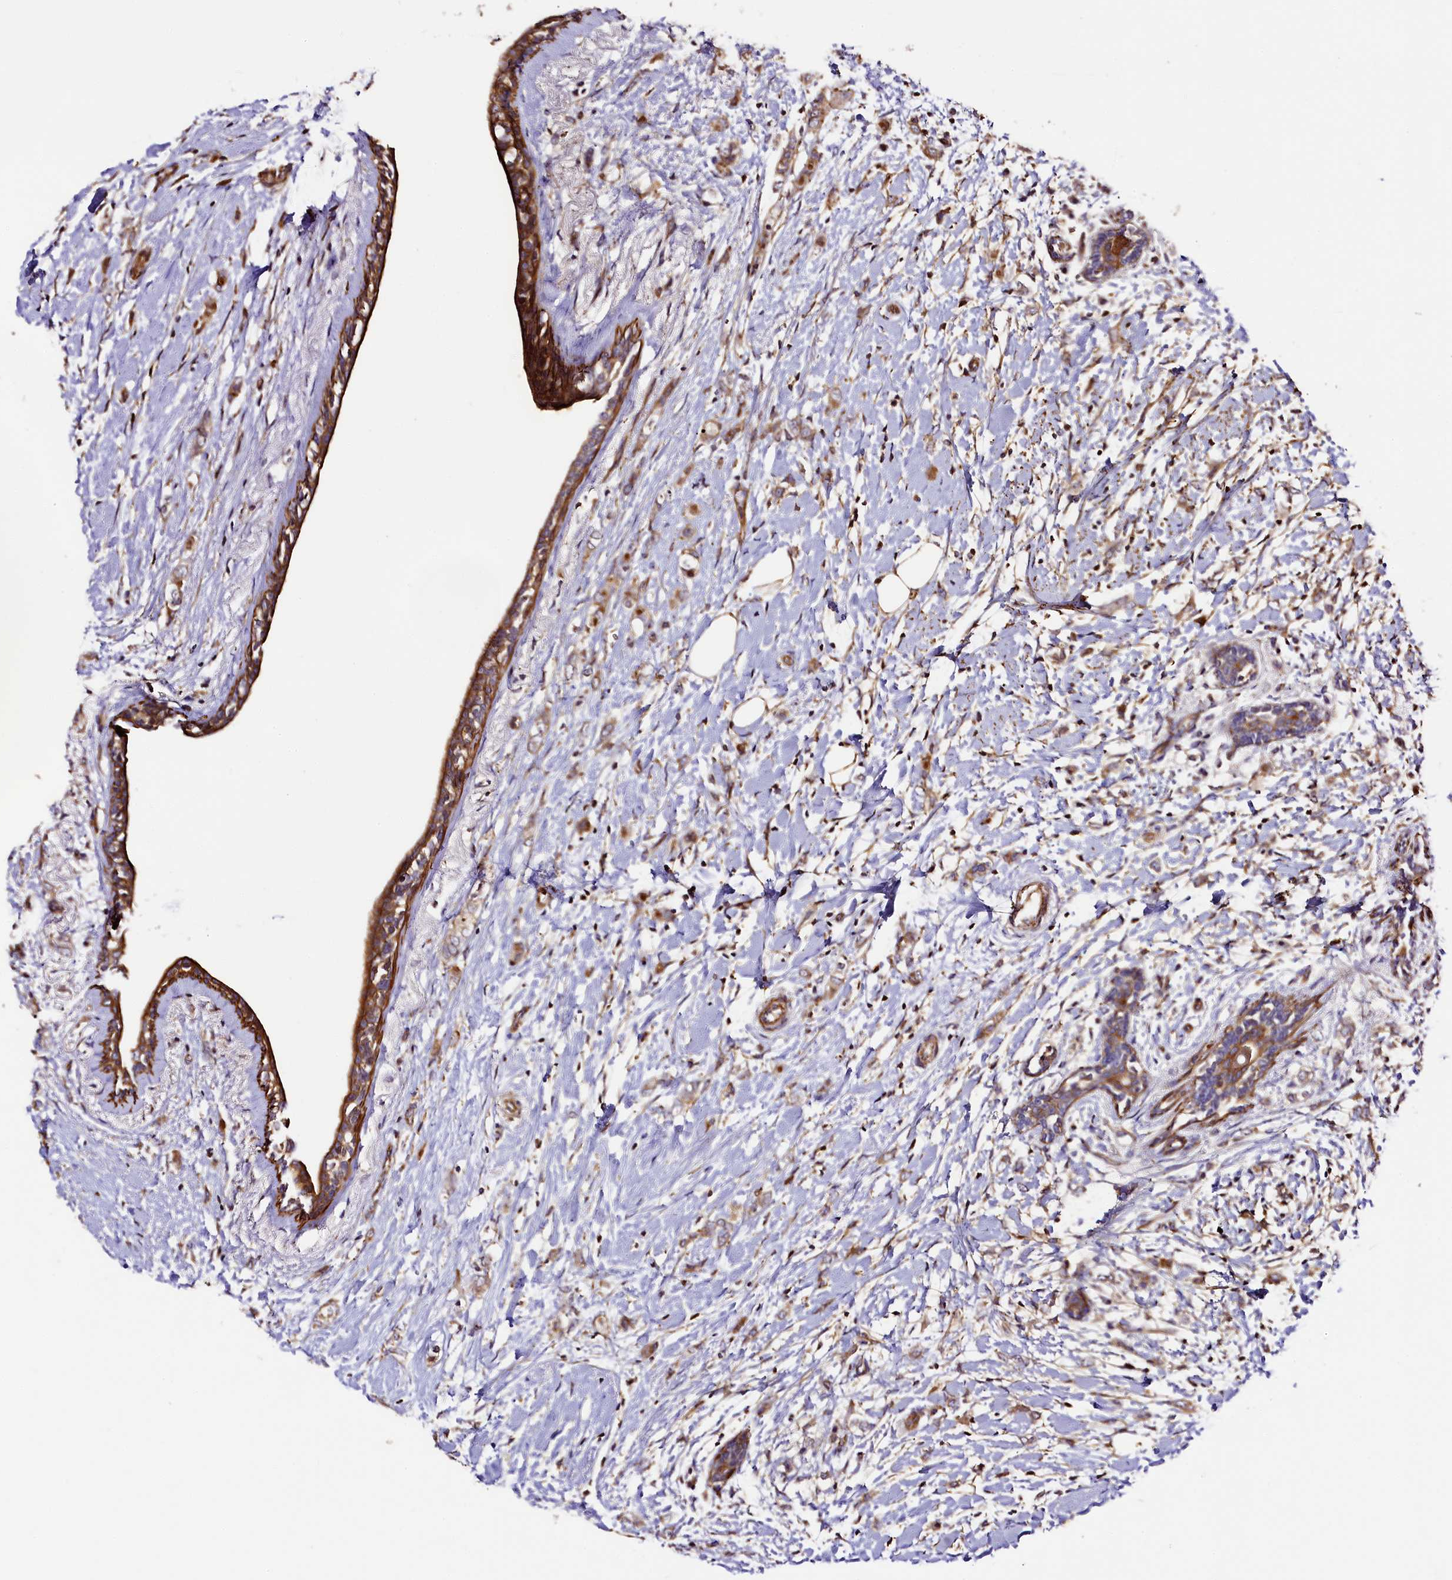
{"staining": {"intensity": "weak", "quantity": "<25%", "location": "cytoplasmic/membranous"}, "tissue": "breast cancer", "cell_type": "Tumor cells", "image_type": "cancer", "snomed": [{"axis": "morphology", "description": "Normal tissue, NOS"}, {"axis": "morphology", "description": "Lobular carcinoma"}, {"axis": "topography", "description": "Breast"}], "caption": "Tumor cells show no significant protein staining in breast lobular carcinoma.", "gene": "RAPSN", "patient": {"sex": "female", "age": 47}}